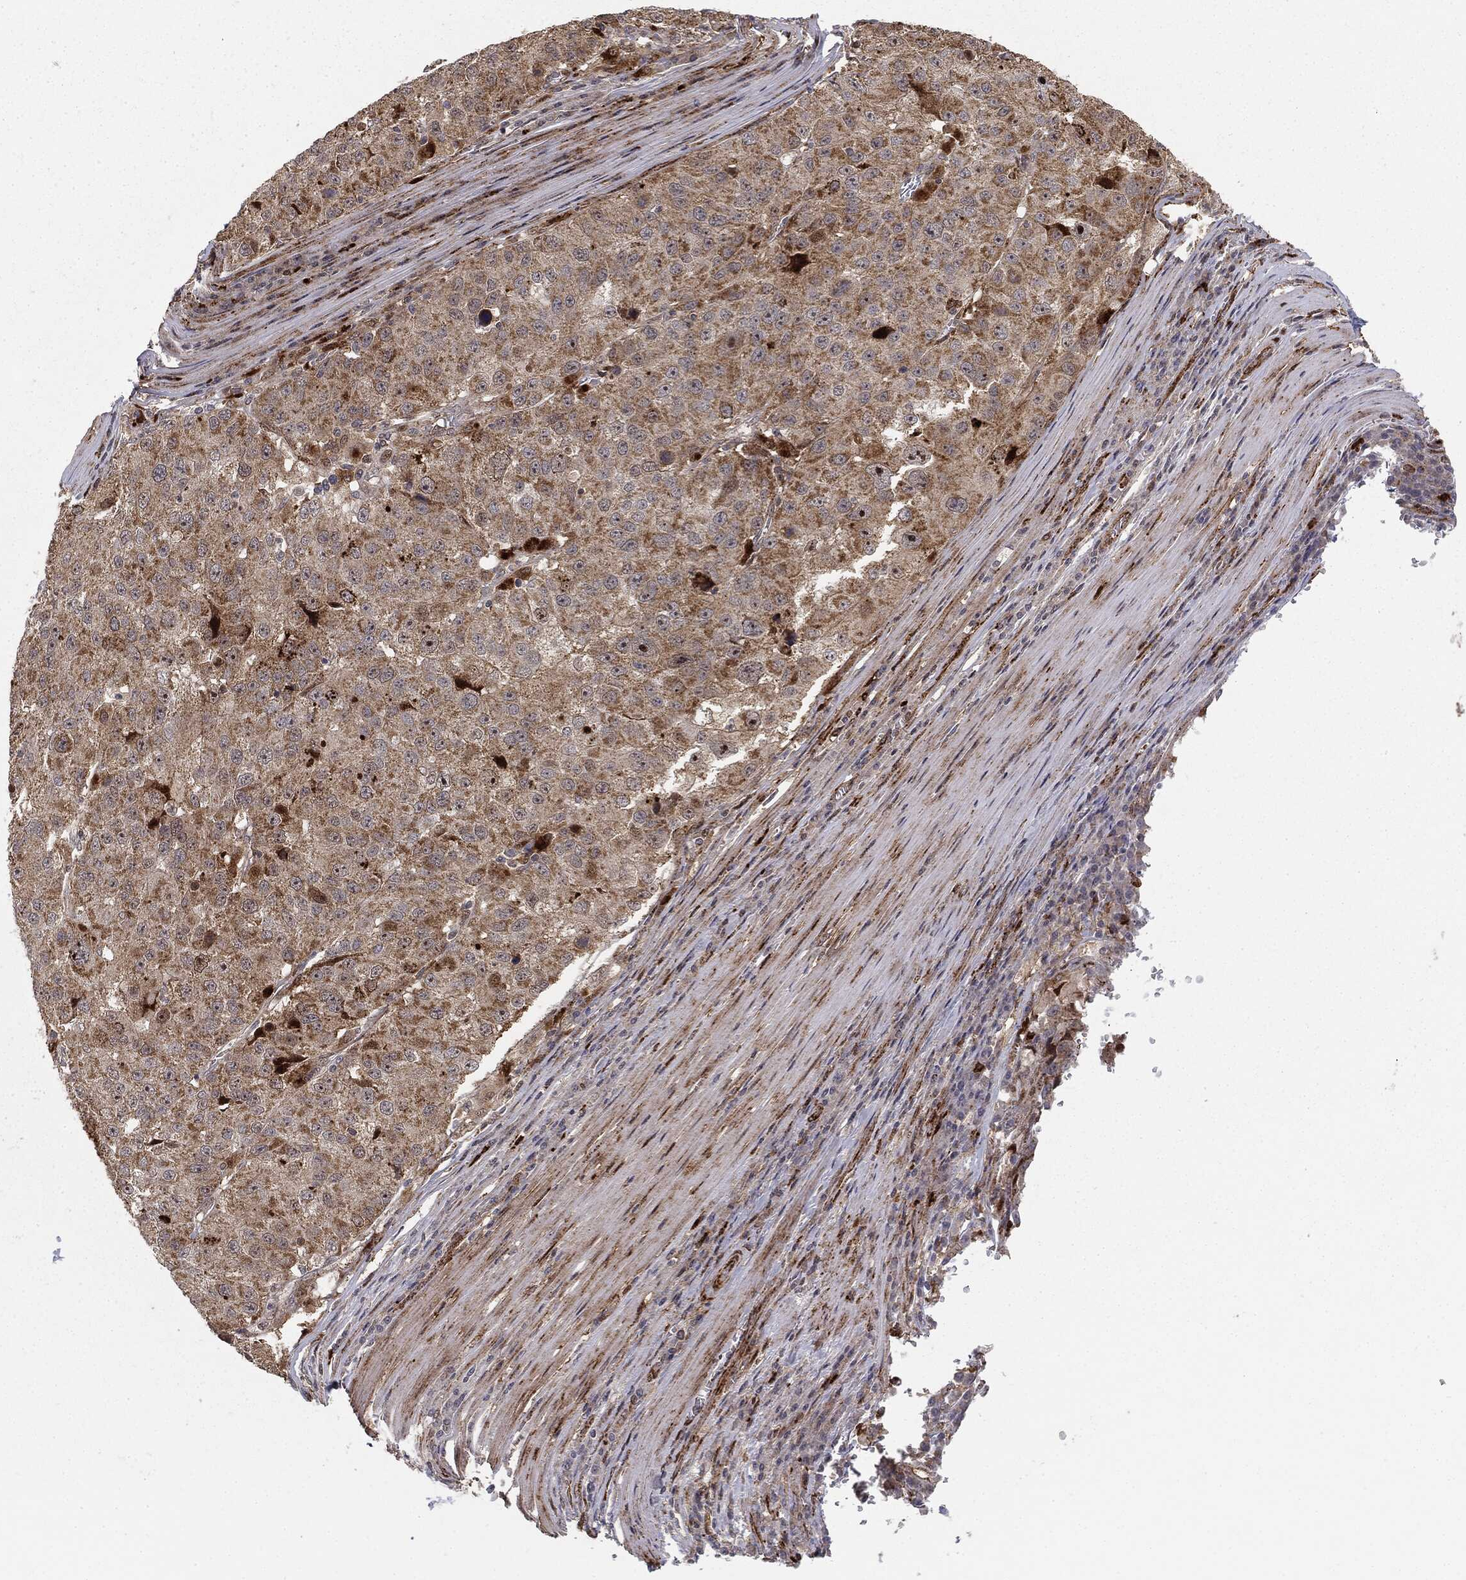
{"staining": {"intensity": "moderate", "quantity": "25%-75%", "location": "cytoplasmic/membranous"}, "tissue": "stomach cancer", "cell_type": "Tumor cells", "image_type": "cancer", "snomed": [{"axis": "morphology", "description": "Adenocarcinoma, NOS"}, {"axis": "topography", "description": "Stomach"}], "caption": "IHC histopathology image of neoplastic tissue: adenocarcinoma (stomach) stained using immunohistochemistry (IHC) reveals medium levels of moderate protein expression localized specifically in the cytoplasmic/membranous of tumor cells, appearing as a cytoplasmic/membranous brown color.", "gene": "PTEN", "patient": {"sex": "male", "age": 71}}